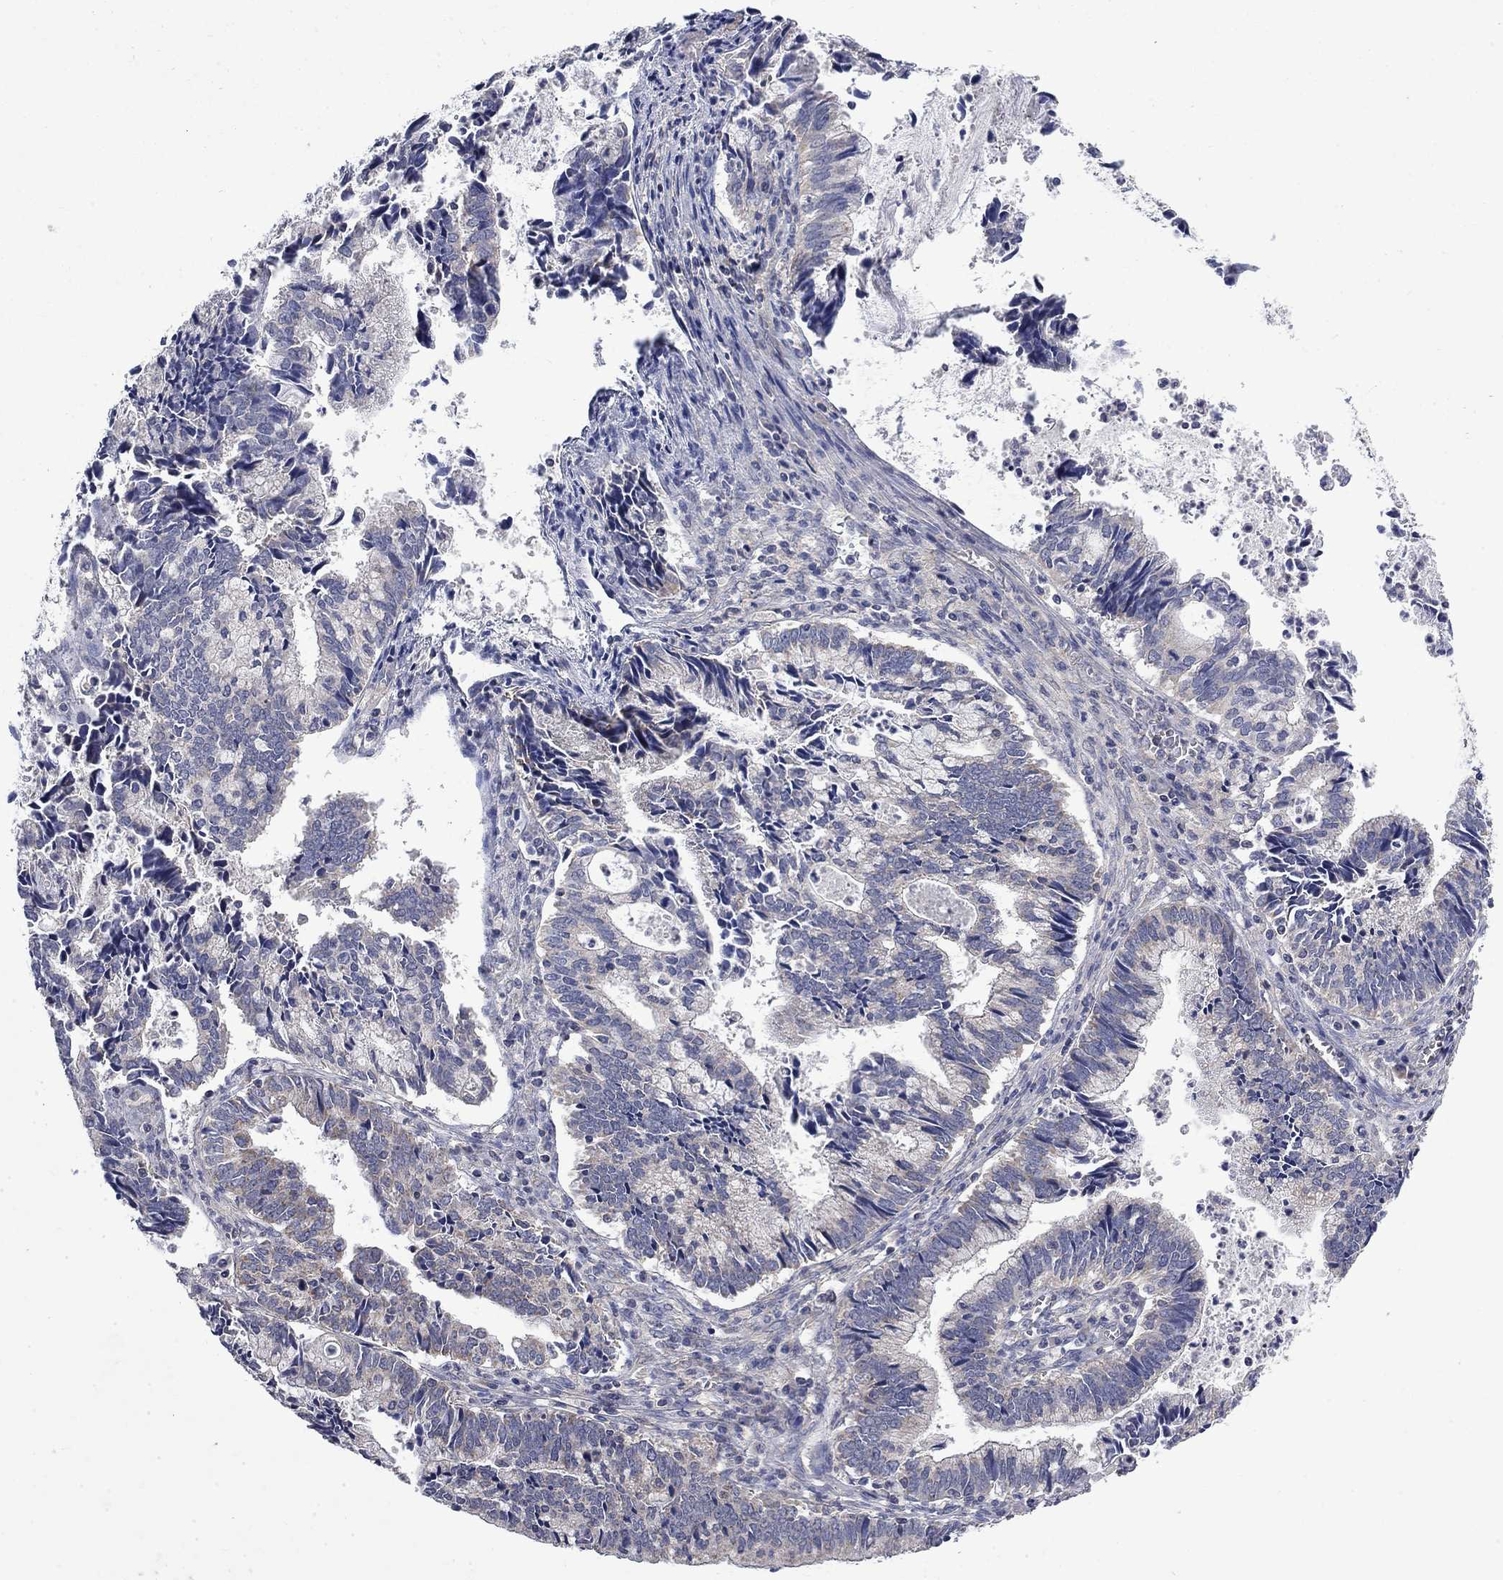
{"staining": {"intensity": "negative", "quantity": "none", "location": "none"}, "tissue": "cervical cancer", "cell_type": "Tumor cells", "image_type": "cancer", "snomed": [{"axis": "morphology", "description": "Adenocarcinoma, NOS"}, {"axis": "topography", "description": "Cervix"}], "caption": "High power microscopy photomicrograph of an IHC image of cervical cancer (adenocarcinoma), revealing no significant expression in tumor cells.", "gene": "HSPA12A", "patient": {"sex": "female", "age": 42}}